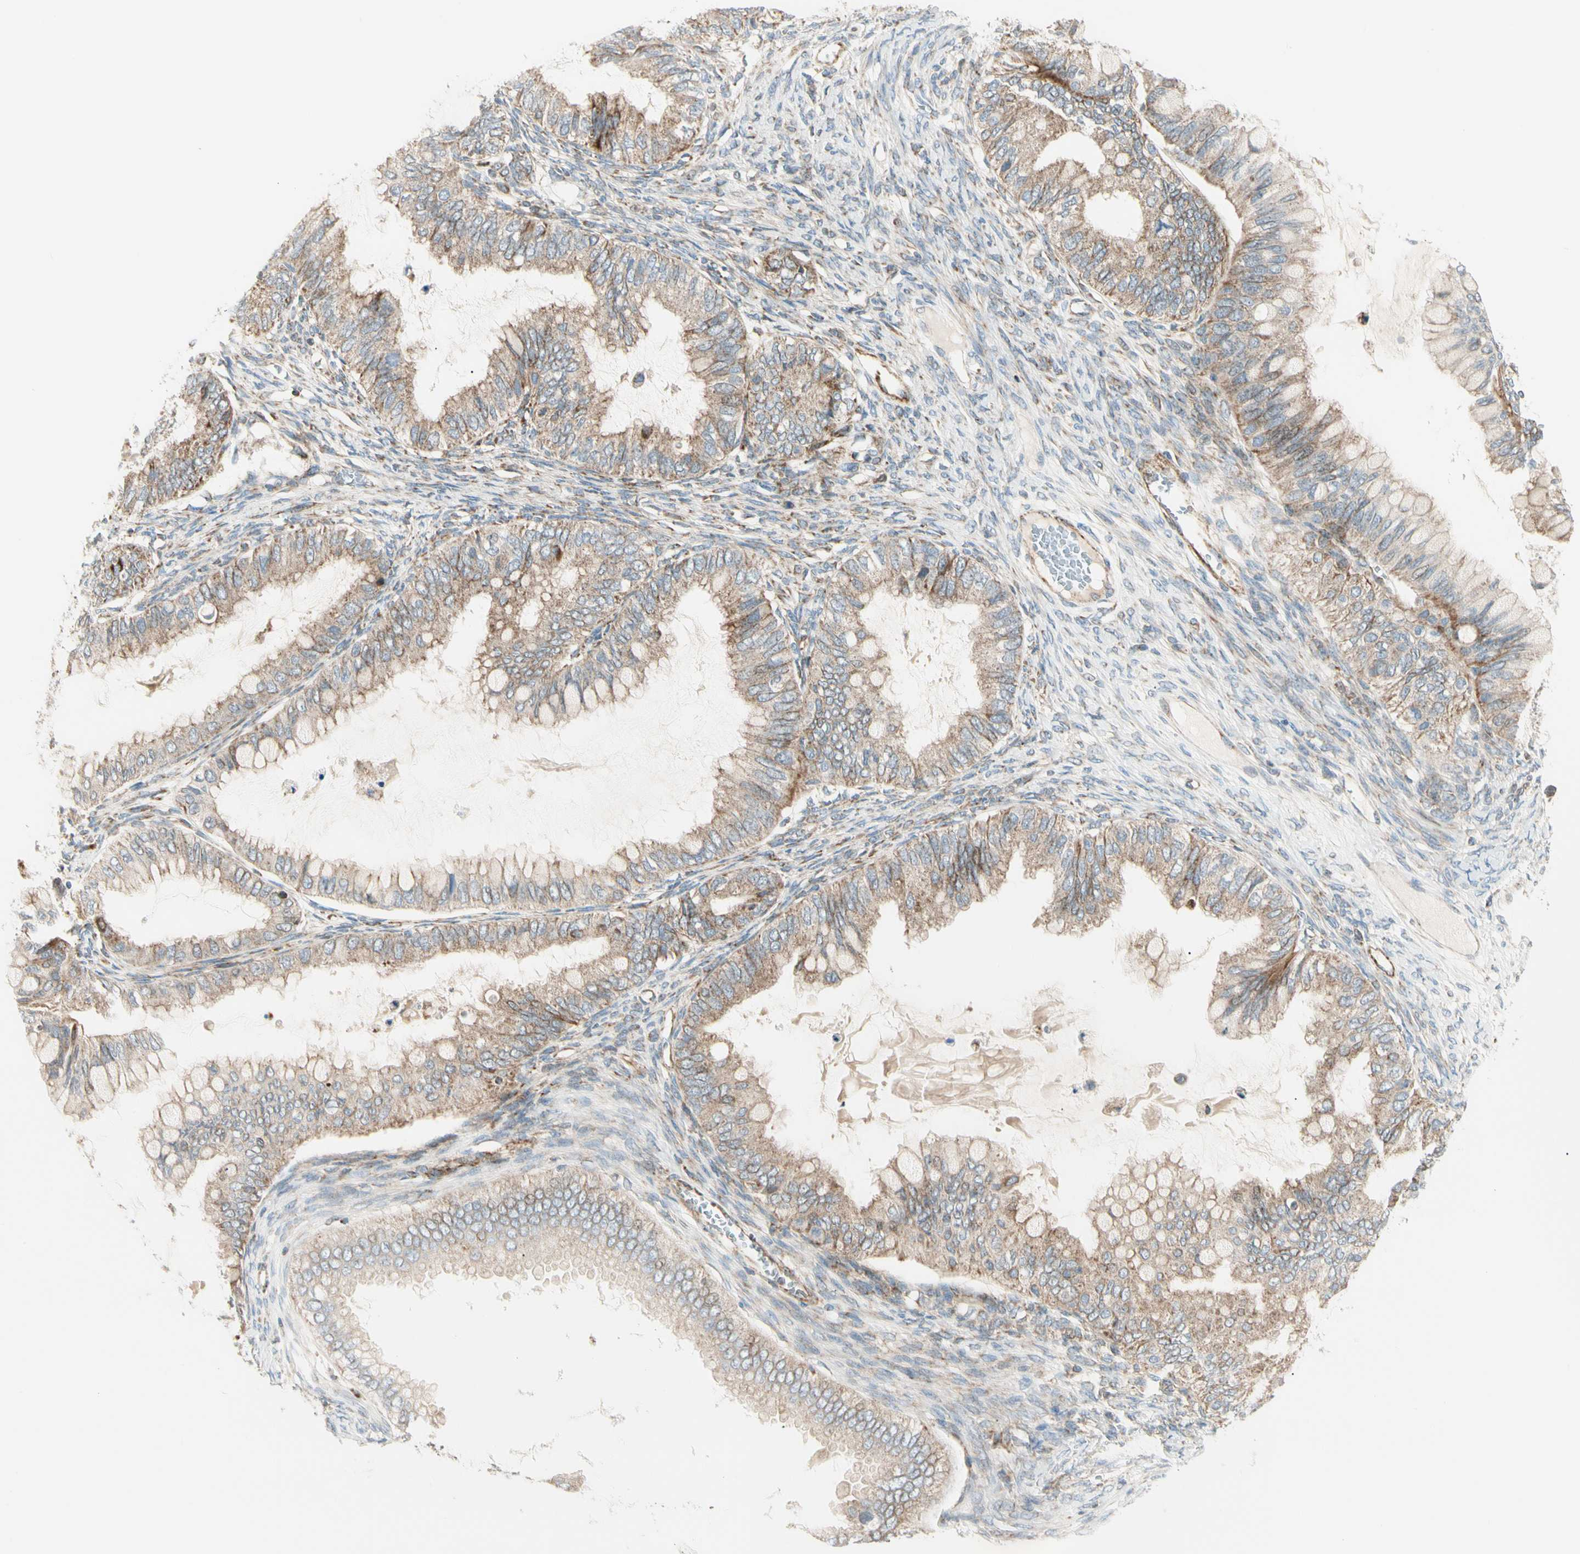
{"staining": {"intensity": "moderate", "quantity": ">75%", "location": "cytoplasmic/membranous"}, "tissue": "ovarian cancer", "cell_type": "Tumor cells", "image_type": "cancer", "snomed": [{"axis": "morphology", "description": "Cystadenocarcinoma, mucinous, NOS"}, {"axis": "topography", "description": "Ovary"}], "caption": "A micrograph showing moderate cytoplasmic/membranous expression in about >75% of tumor cells in ovarian cancer (mucinous cystadenocarcinoma), as visualized by brown immunohistochemical staining.", "gene": "TBC1D10A", "patient": {"sex": "female", "age": 80}}